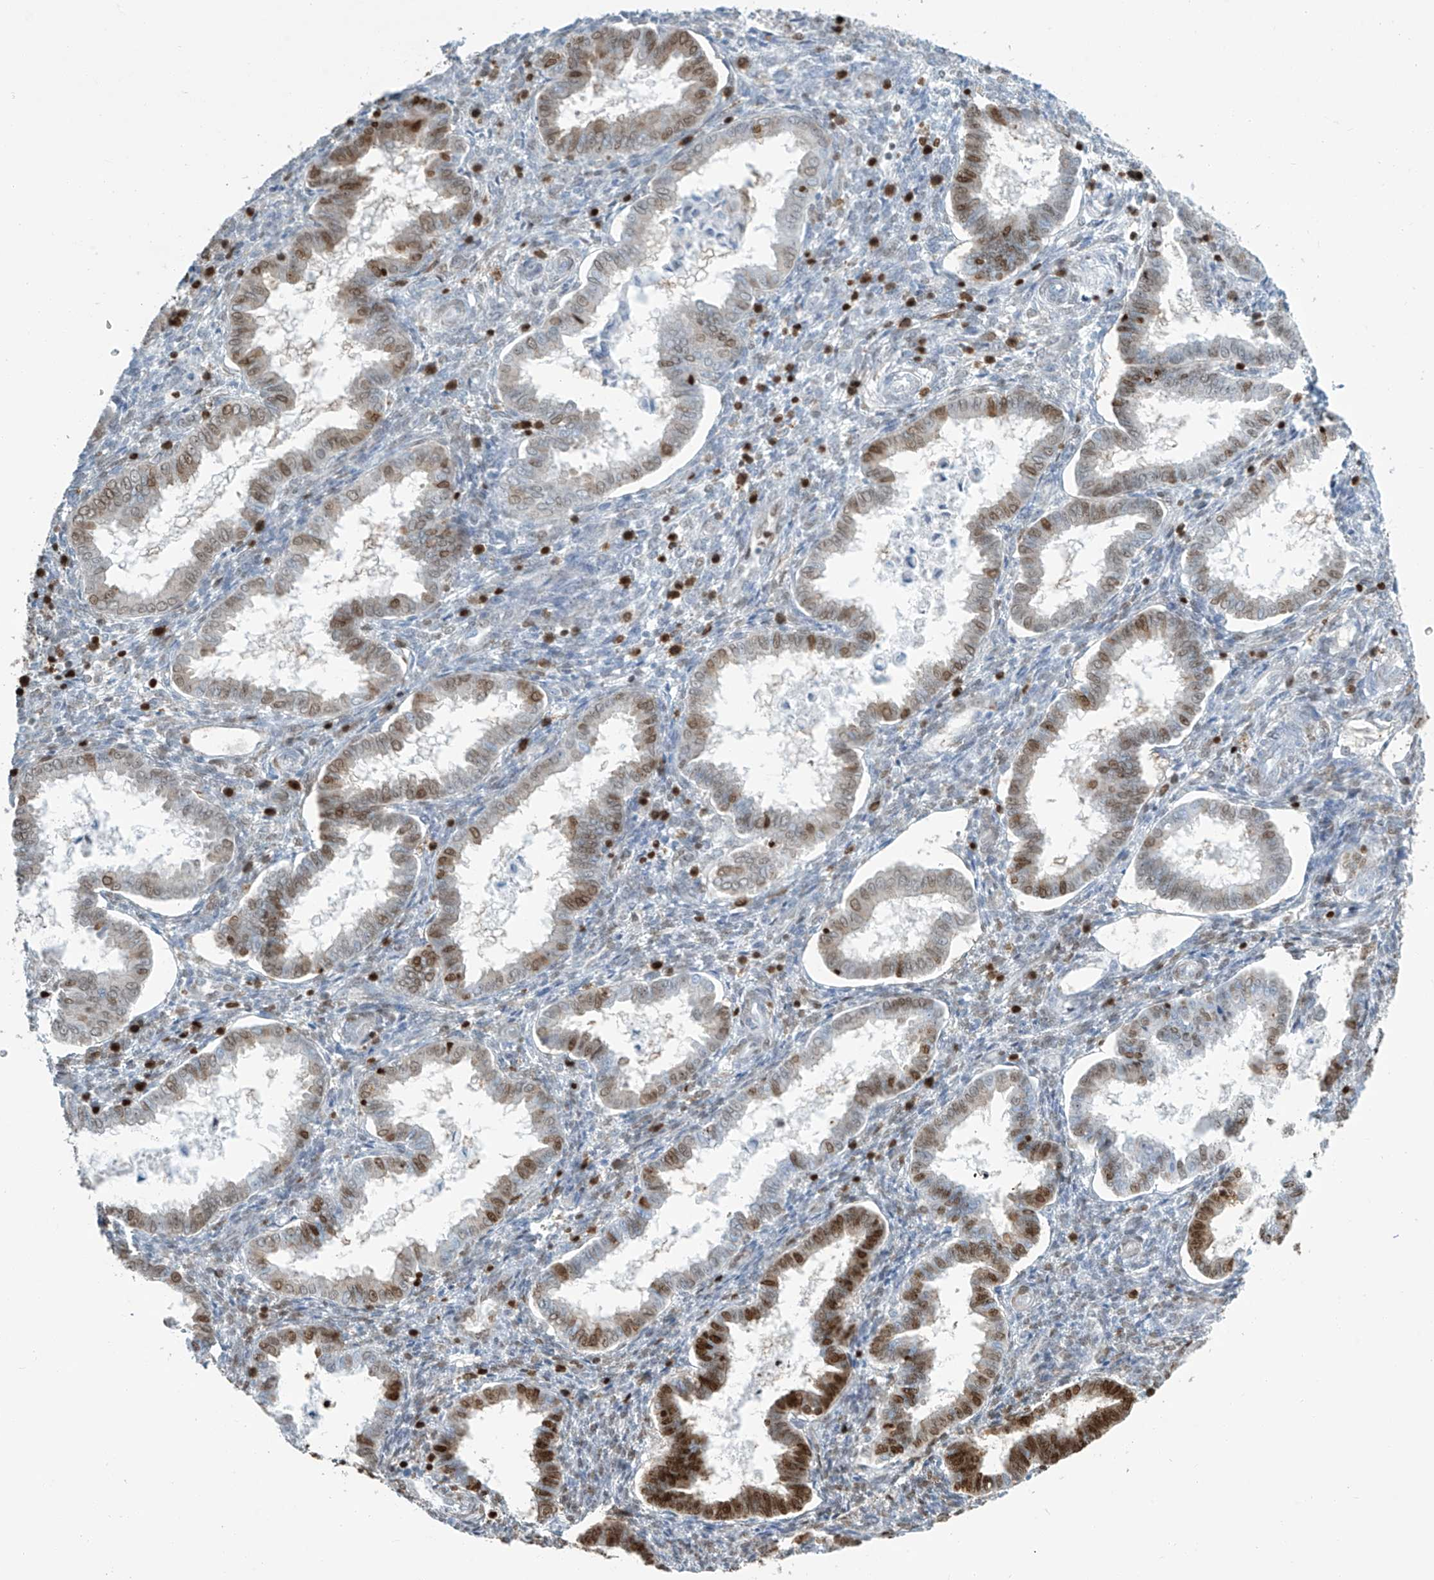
{"staining": {"intensity": "moderate", "quantity": "<25%", "location": "nuclear"}, "tissue": "endometrium", "cell_type": "Cells in endometrial stroma", "image_type": "normal", "snomed": [{"axis": "morphology", "description": "Normal tissue, NOS"}, {"axis": "topography", "description": "Endometrium"}], "caption": "Cells in endometrial stroma show moderate nuclear staining in approximately <25% of cells in unremarkable endometrium. (DAB = brown stain, brightfield microscopy at high magnification).", "gene": "ENSG00000257390", "patient": {"sex": "female", "age": 24}}